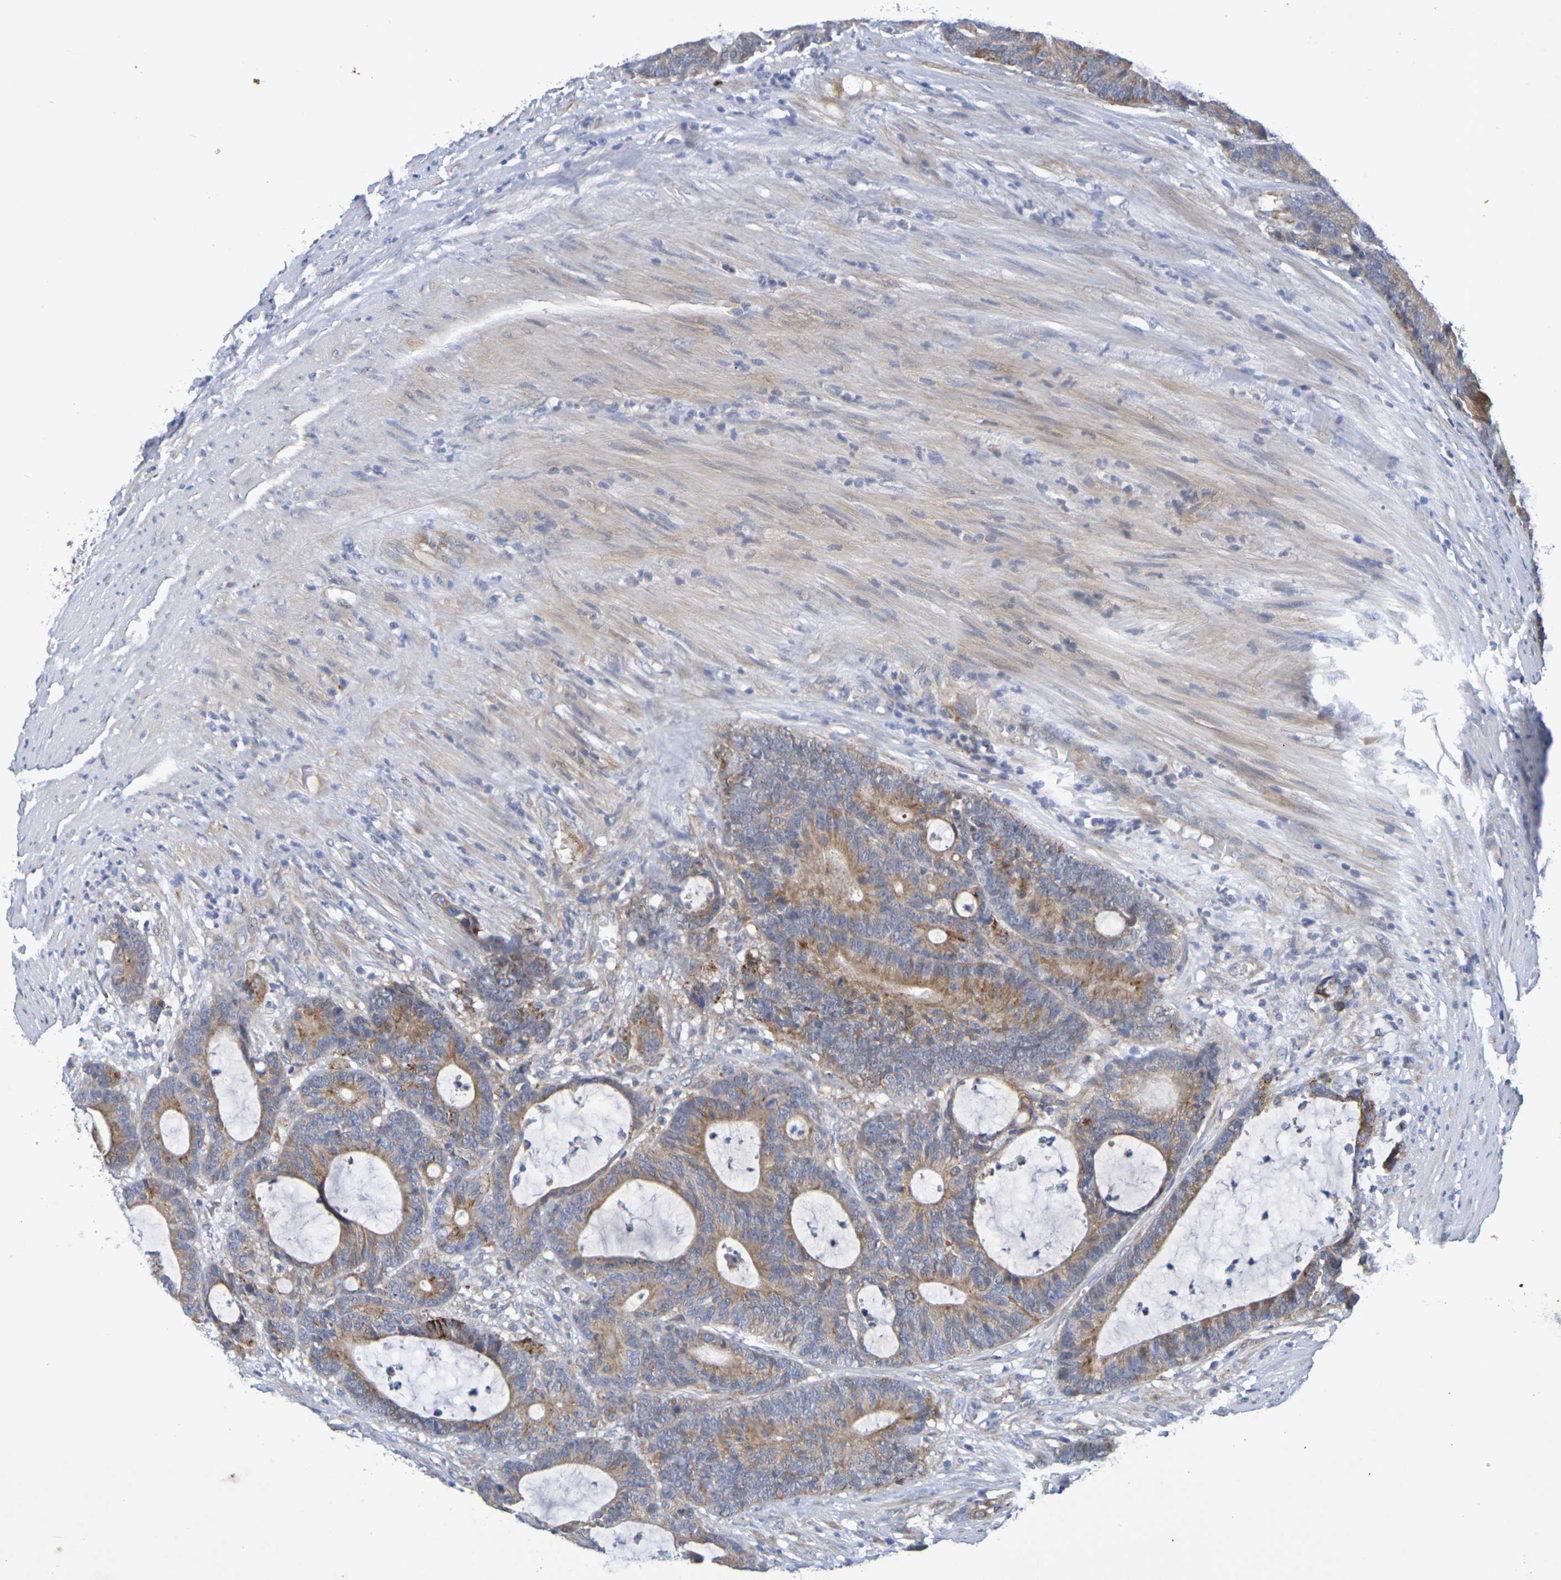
{"staining": {"intensity": "moderate", "quantity": "25%-75%", "location": "cytoplasmic/membranous"}, "tissue": "colorectal cancer", "cell_type": "Tumor cells", "image_type": "cancer", "snomed": [{"axis": "morphology", "description": "Adenocarcinoma, NOS"}, {"axis": "topography", "description": "Colon"}], "caption": "Adenocarcinoma (colorectal) tissue displays moderate cytoplasmic/membranous positivity in about 25%-75% of tumor cells, visualized by immunohistochemistry.", "gene": "SDC4", "patient": {"sex": "female", "age": 84}}